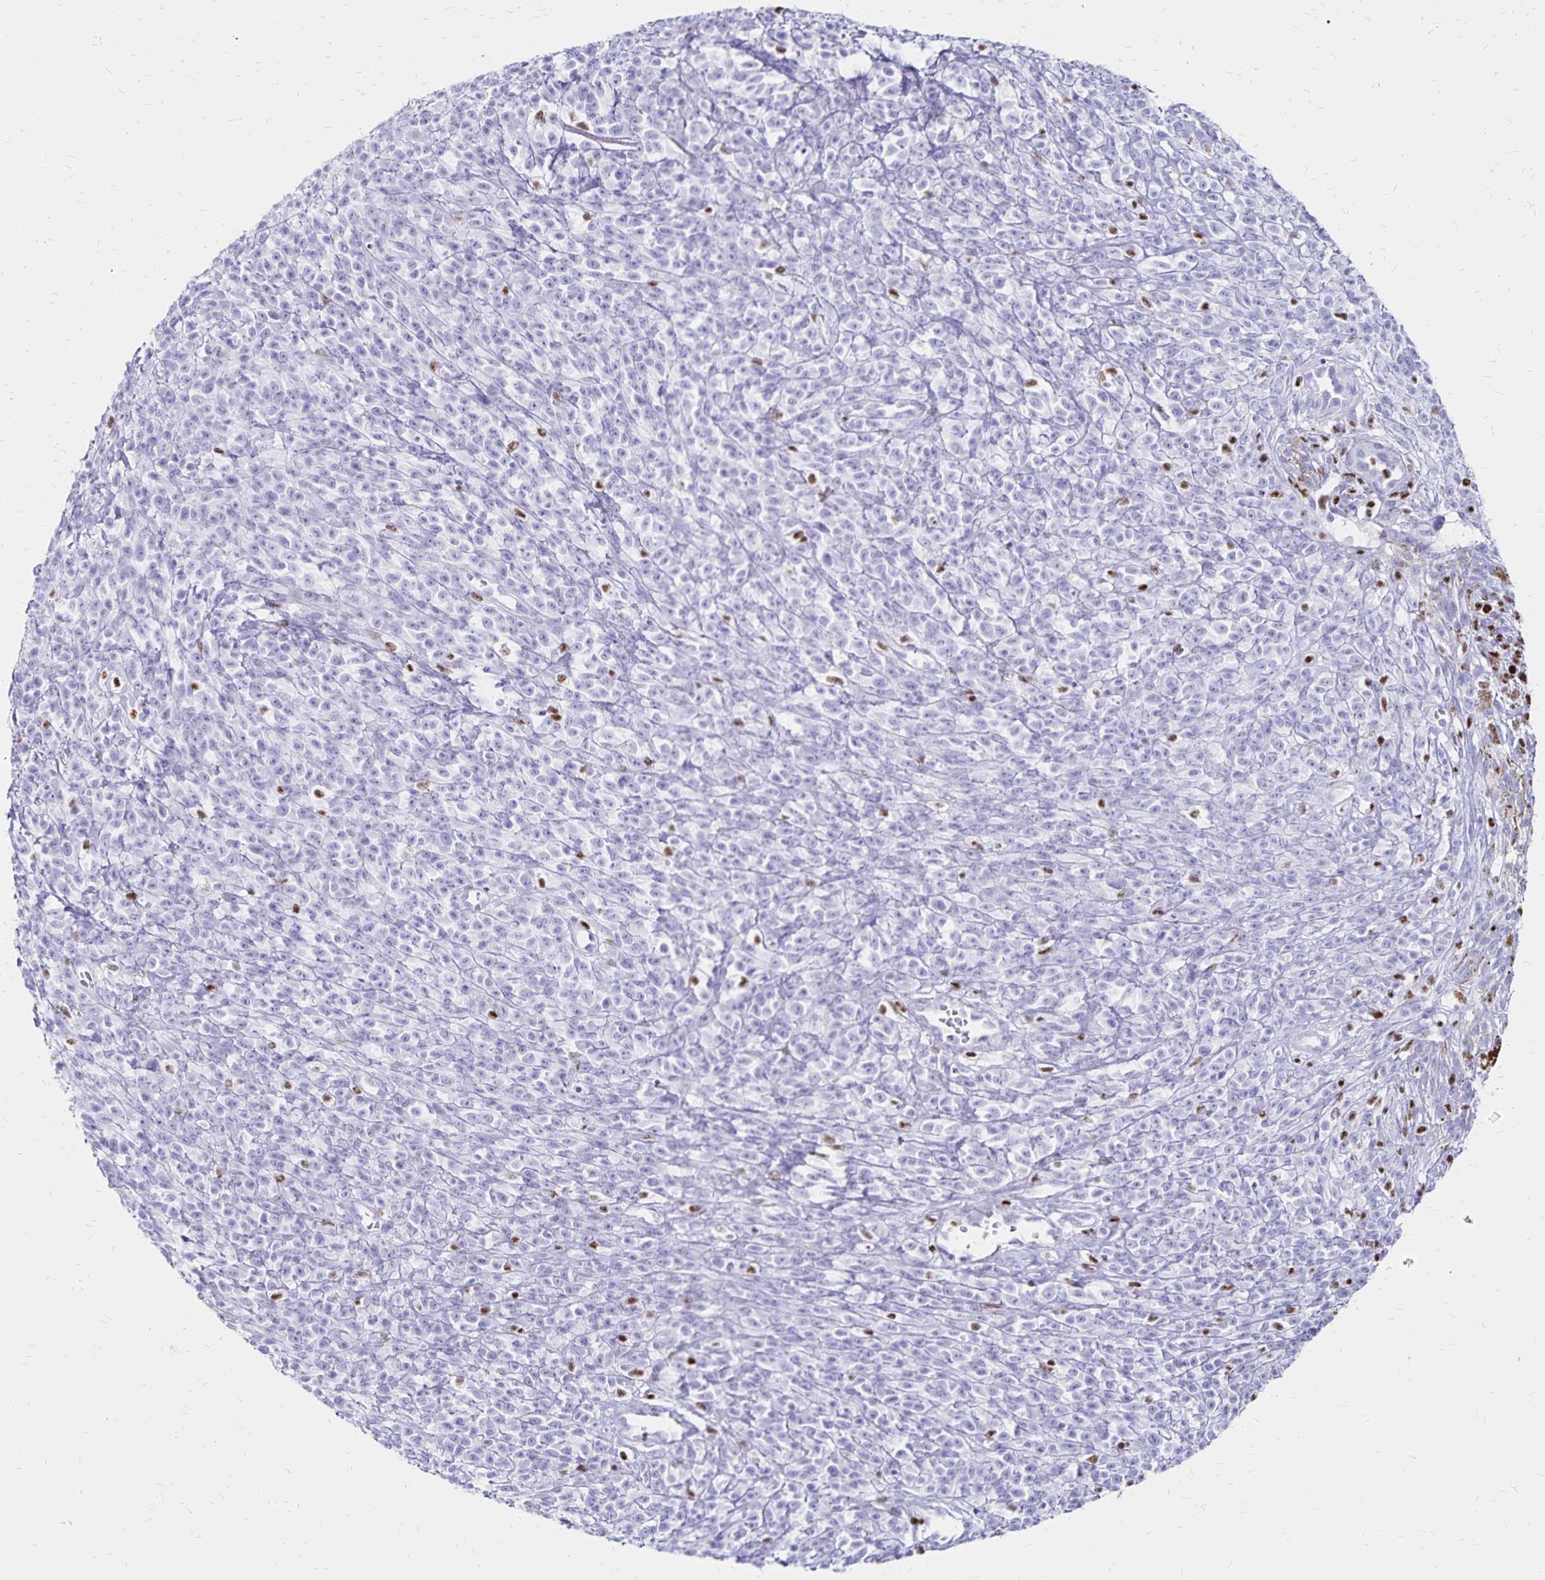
{"staining": {"intensity": "negative", "quantity": "none", "location": "none"}, "tissue": "melanoma", "cell_type": "Tumor cells", "image_type": "cancer", "snomed": [{"axis": "morphology", "description": "Malignant melanoma, NOS"}, {"axis": "topography", "description": "Skin"}, {"axis": "topography", "description": "Skin of trunk"}], "caption": "This is a histopathology image of IHC staining of malignant melanoma, which shows no expression in tumor cells. (DAB IHC with hematoxylin counter stain).", "gene": "IKZF1", "patient": {"sex": "male", "age": 74}}